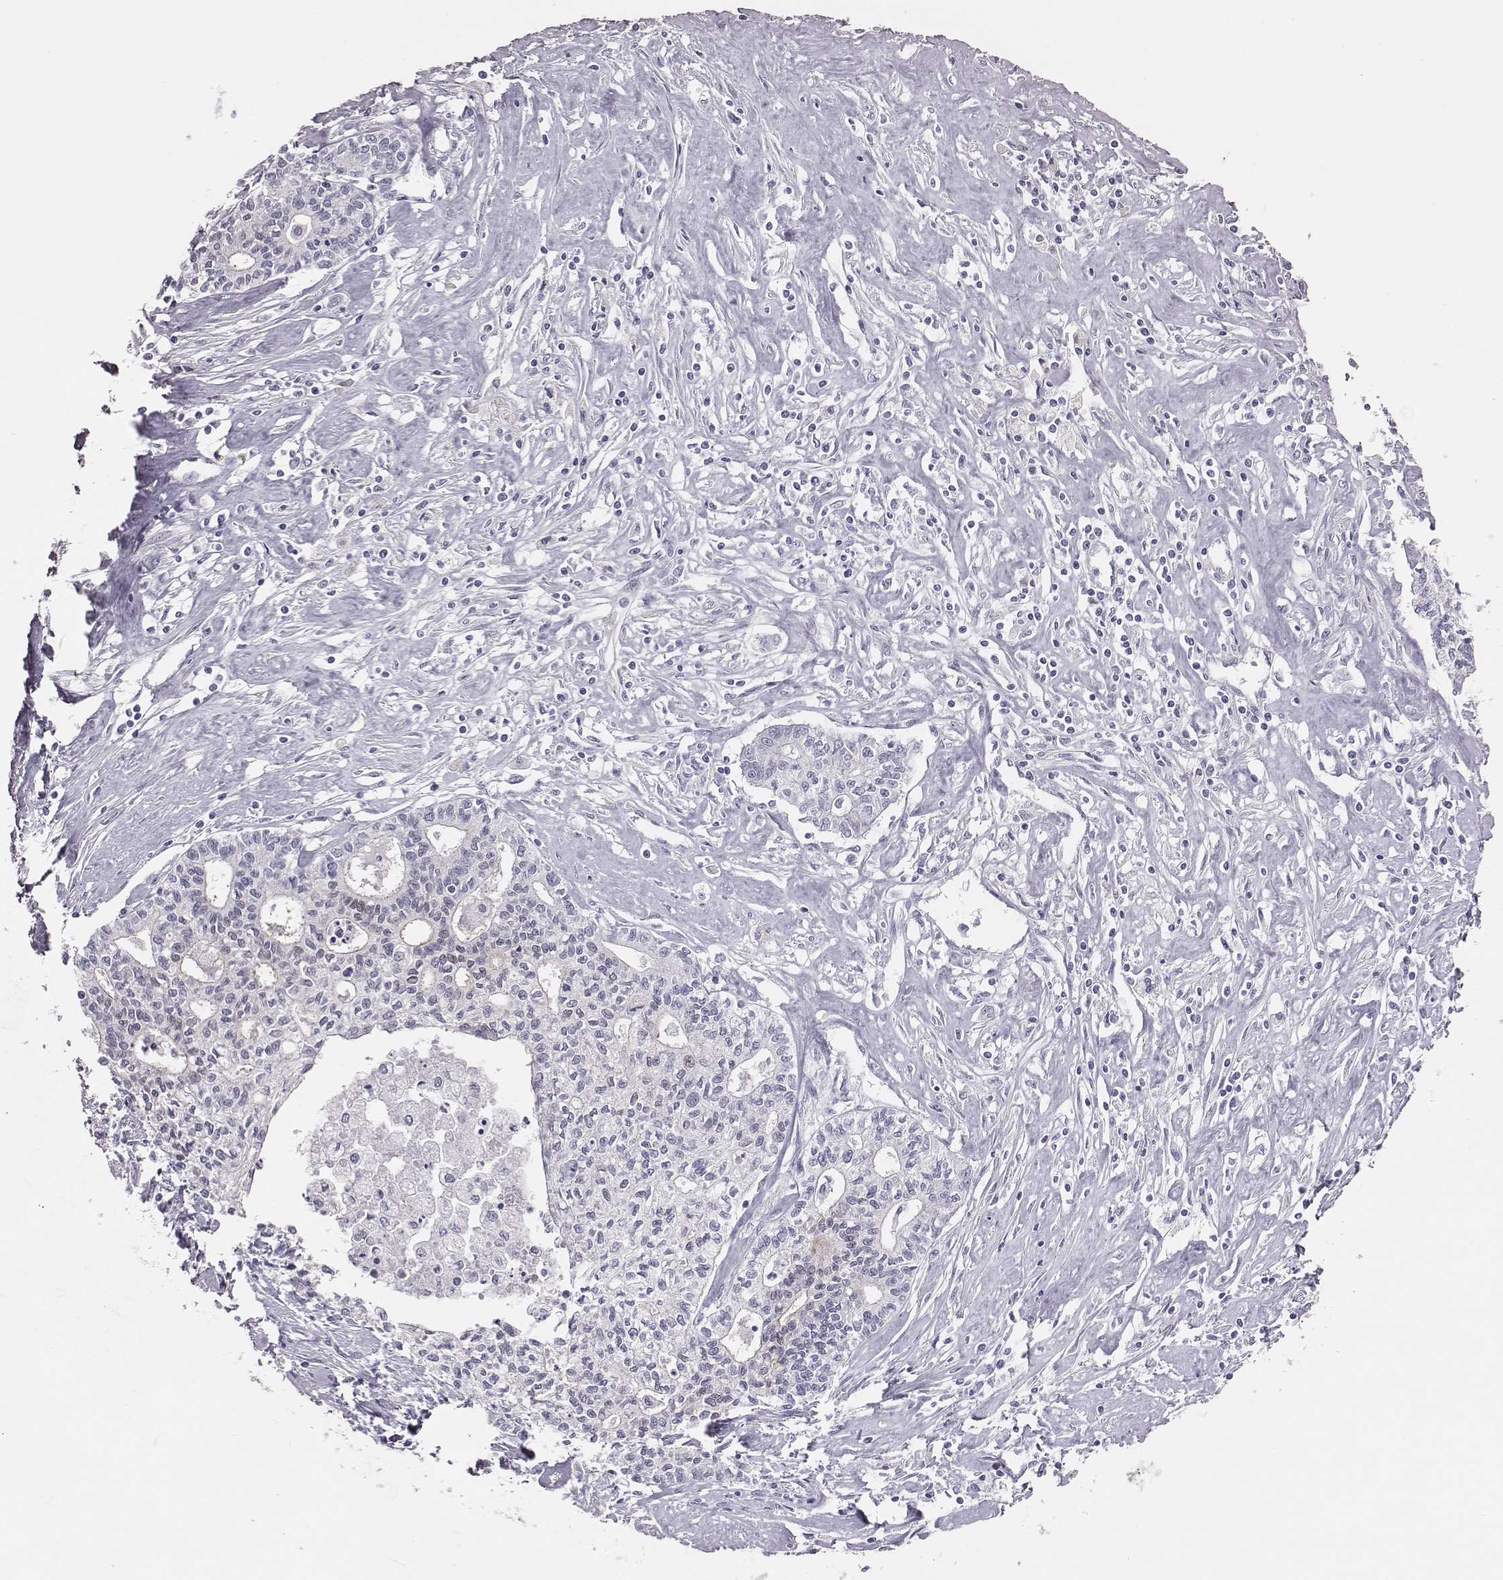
{"staining": {"intensity": "negative", "quantity": "none", "location": "none"}, "tissue": "liver cancer", "cell_type": "Tumor cells", "image_type": "cancer", "snomed": [{"axis": "morphology", "description": "Cholangiocarcinoma"}, {"axis": "topography", "description": "Liver"}], "caption": "Tumor cells show no significant expression in liver cholangiocarcinoma. (DAB (3,3'-diaminobenzidine) immunohistochemistry with hematoxylin counter stain).", "gene": "SCML2", "patient": {"sex": "female", "age": 61}}